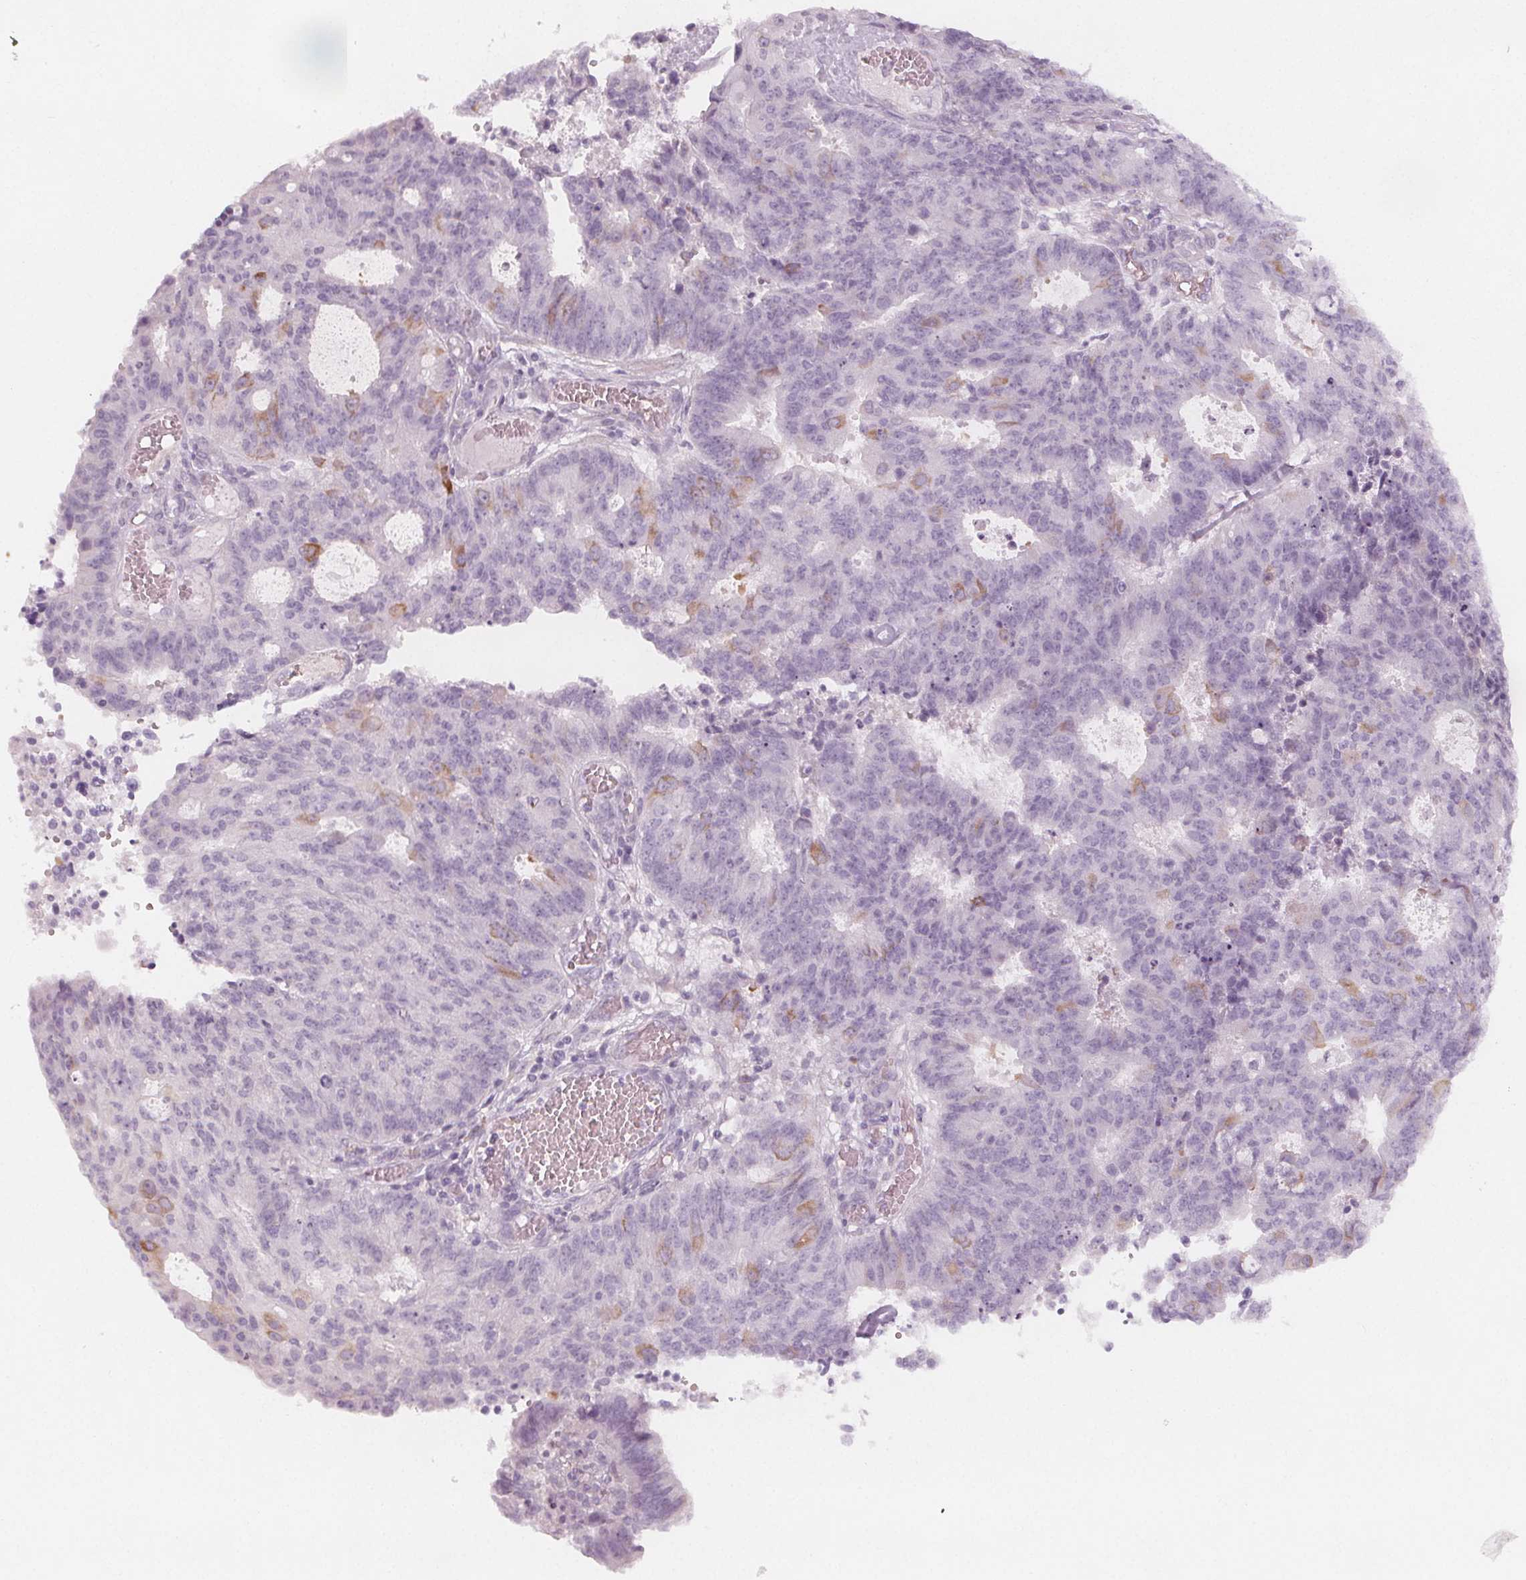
{"staining": {"intensity": "negative", "quantity": "none", "location": "none"}, "tissue": "endometrial cancer", "cell_type": "Tumor cells", "image_type": "cancer", "snomed": [{"axis": "morphology", "description": "Adenocarcinoma, NOS"}, {"axis": "topography", "description": "Endometrium"}], "caption": "This is an IHC micrograph of human endometrial cancer (adenocarcinoma). There is no expression in tumor cells.", "gene": "MAP1A", "patient": {"sex": "female", "age": 82}}